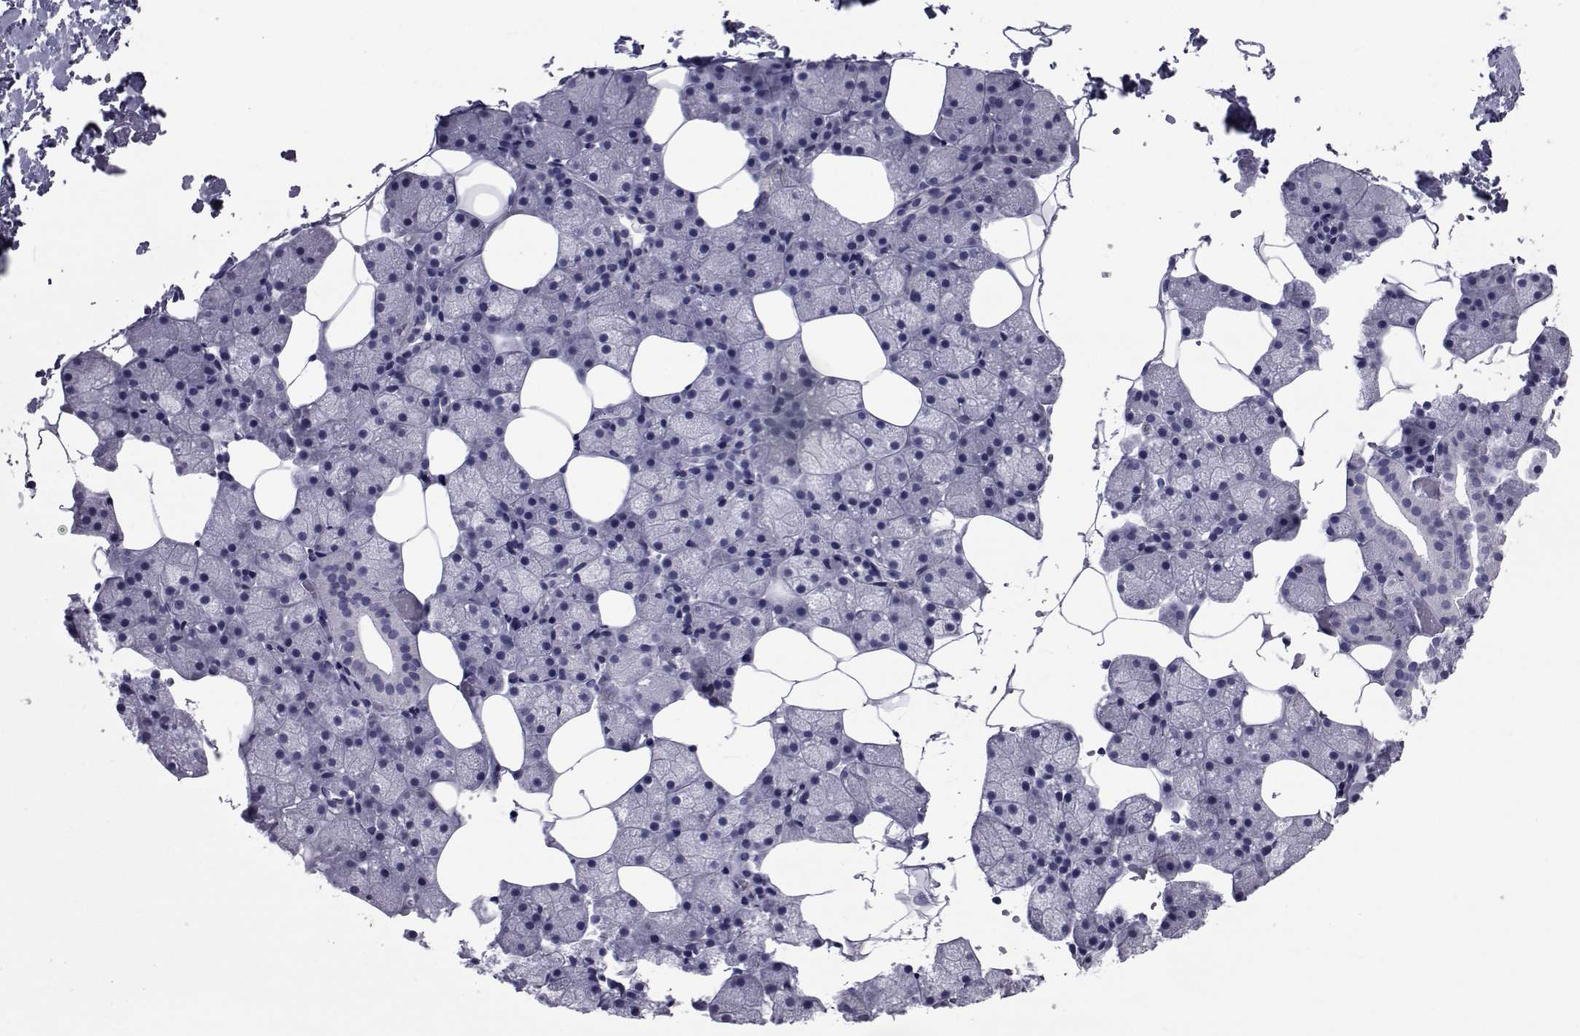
{"staining": {"intensity": "negative", "quantity": "none", "location": "none"}, "tissue": "salivary gland", "cell_type": "Glandular cells", "image_type": "normal", "snomed": [{"axis": "morphology", "description": "Normal tissue, NOS"}, {"axis": "topography", "description": "Salivary gland"}], "caption": "This is an immunohistochemistry (IHC) photomicrograph of normal human salivary gland. There is no positivity in glandular cells.", "gene": "GKAP1", "patient": {"sex": "male", "age": 38}}